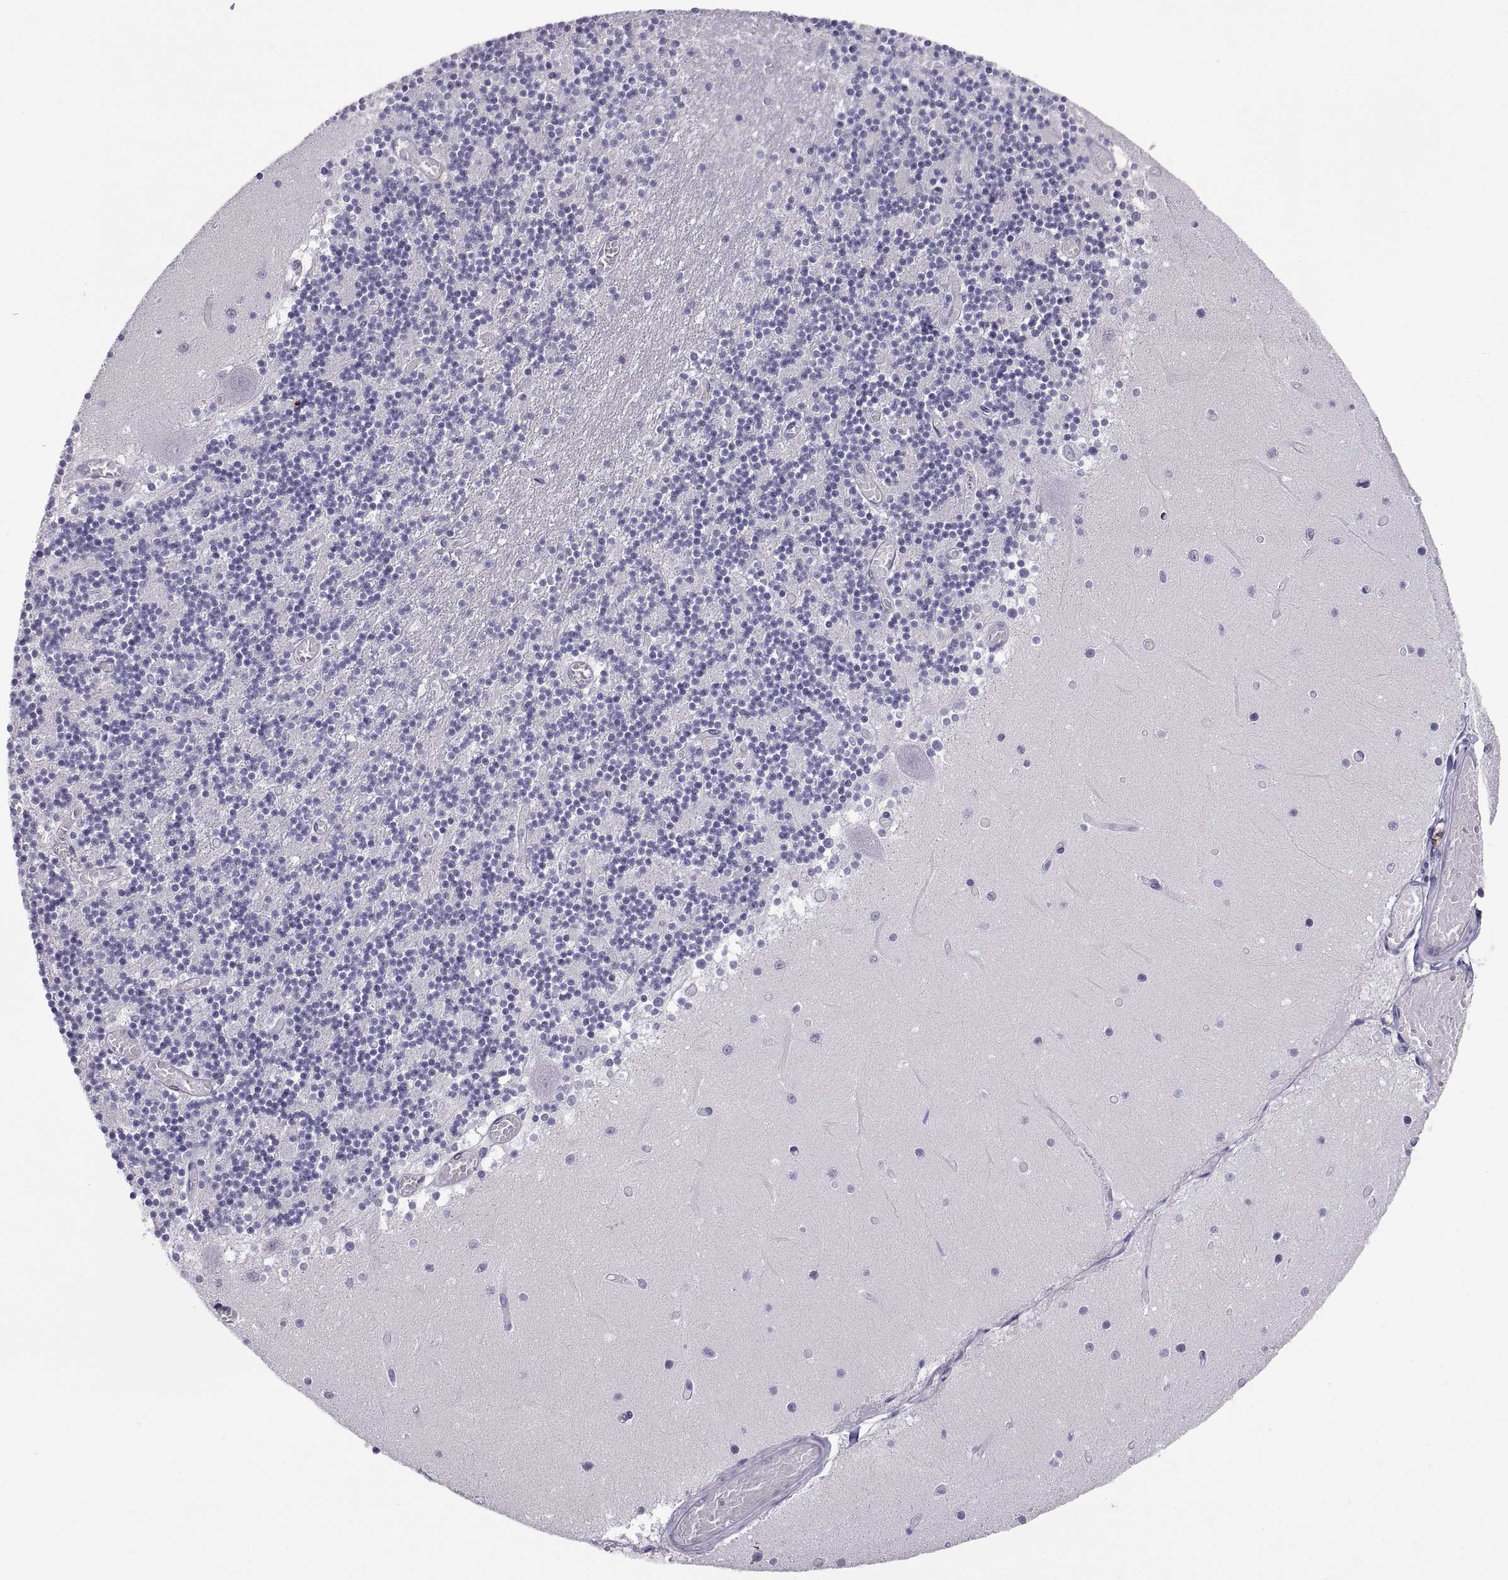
{"staining": {"intensity": "negative", "quantity": "none", "location": "none"}, "tissue": "cerebellum", "cell_type": "Cells in granular layer", "image_type": "normal", "snomed": [{"axis": "morphology", "description": "Normal tissue, NOS"}, {"axis": "topography", "description": "Cerebellum"}], "caption": "Immunohistochemistry photomicrograph of unremarkable human cerebellum stained for a protein (brown), which reveals no positivity in cells in granular layer. (Brightfield microscopy of DAB immunohistochemistry (IHC) at high magnification).", "gene": "CT47A10", "patient": {"sex": "female", "age": 28}}